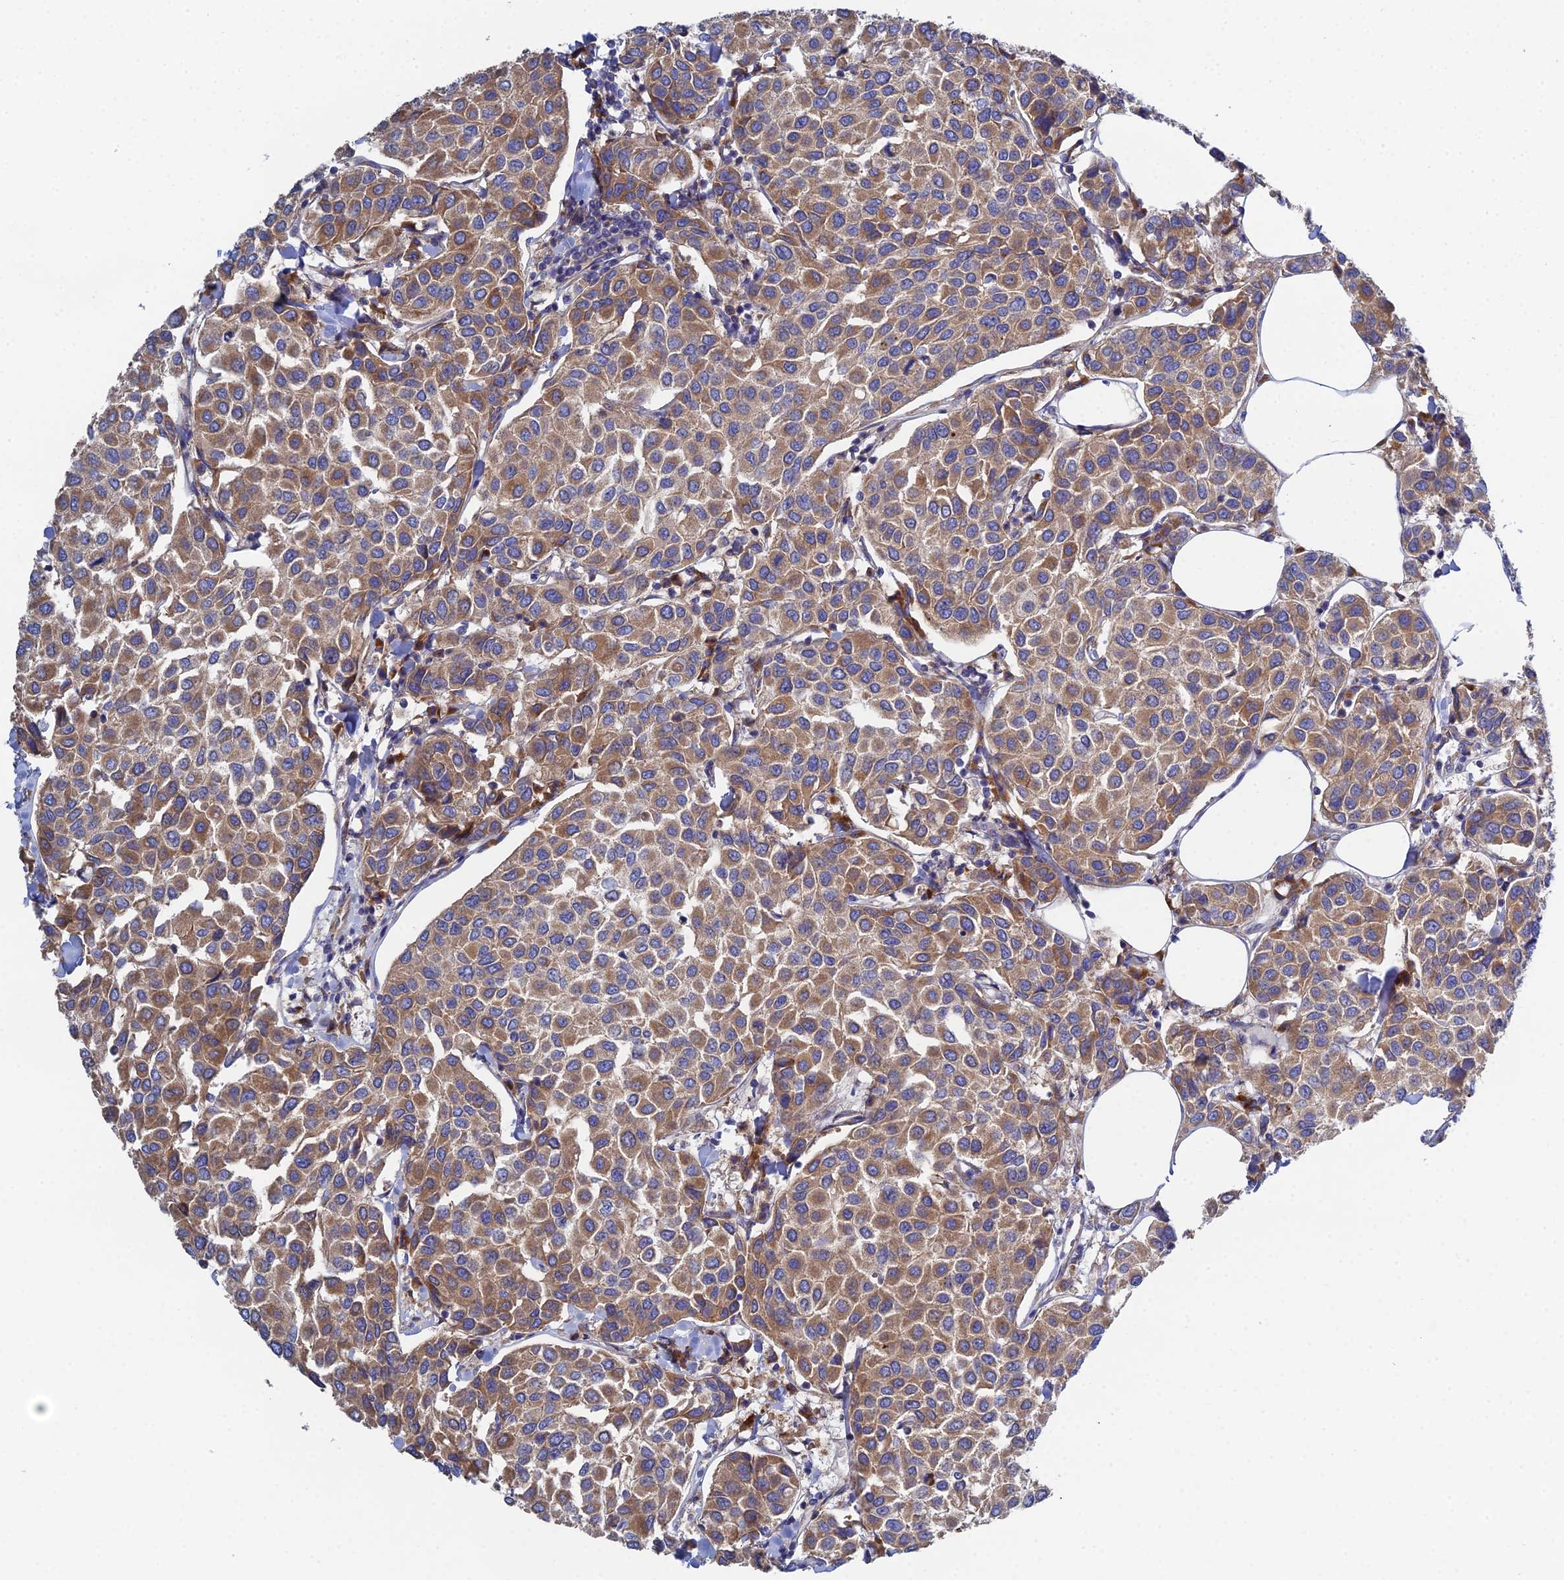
{"staining": {"intensity": "moderate", "quantity": ">75%", "location": "cytoplasmic/membranous"}, "tissue": "breast cancer", "cell_type": "Tumor cells", "image_type": "cancer", "snomed": [{"axis": "morphology", "description": "Duct carcinoma"}, {"axis": "topography", "description": "Breast"}], "caption": "Moderate cytoplasmic/membranous protein expression is appreciated in about >75% of tumor cells in breast cancer (invasive ductal carcinoma). The protein of interest is shown in brown color, while the nuclei are stained blue.", "gene": "CLCN3", "patient": {"sex": "female", "age": 55}}